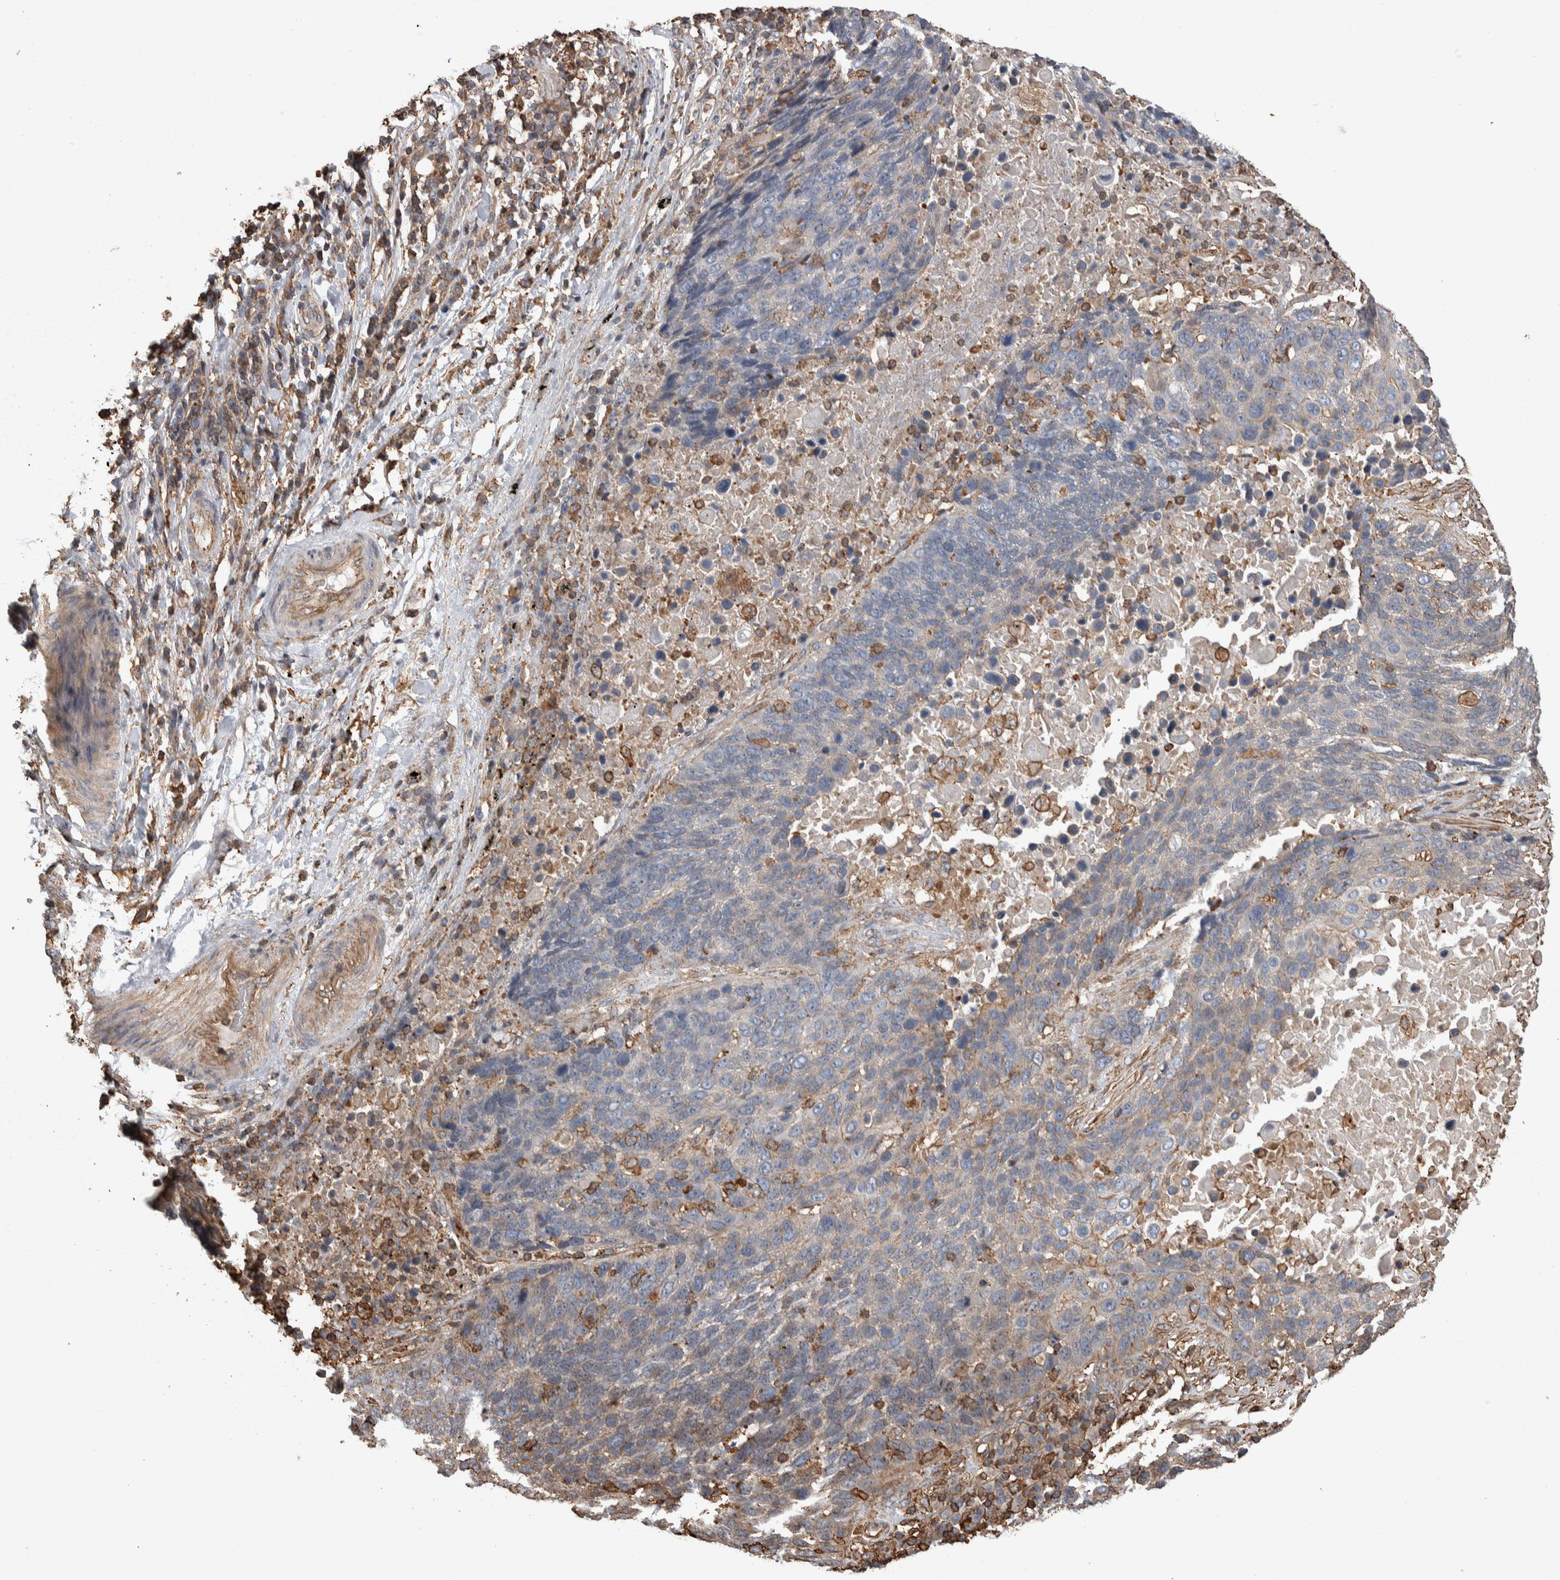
{"staining": {"intensity": "weak", "quantity": "<25%", "location": "cytoplasmic/membranous"}, "tissue": "lung cancer", "cell_type": "Tumor cells", "image_type": "cancer", "snomed": [{"axis": "morphology", "description": "Squamous cell carcinoma, NOS"}, {"axis": "topography", "description": "Lung"}], "caption": "Image shows no protein staining in tumor cells of squamous cell carcinoma (lung) tissue. (DAB (3,3'-diaminobenzidine) IHC, high magnification).", "gene": "ENPP2", "patient": {"sex": "male", "age": 66}}